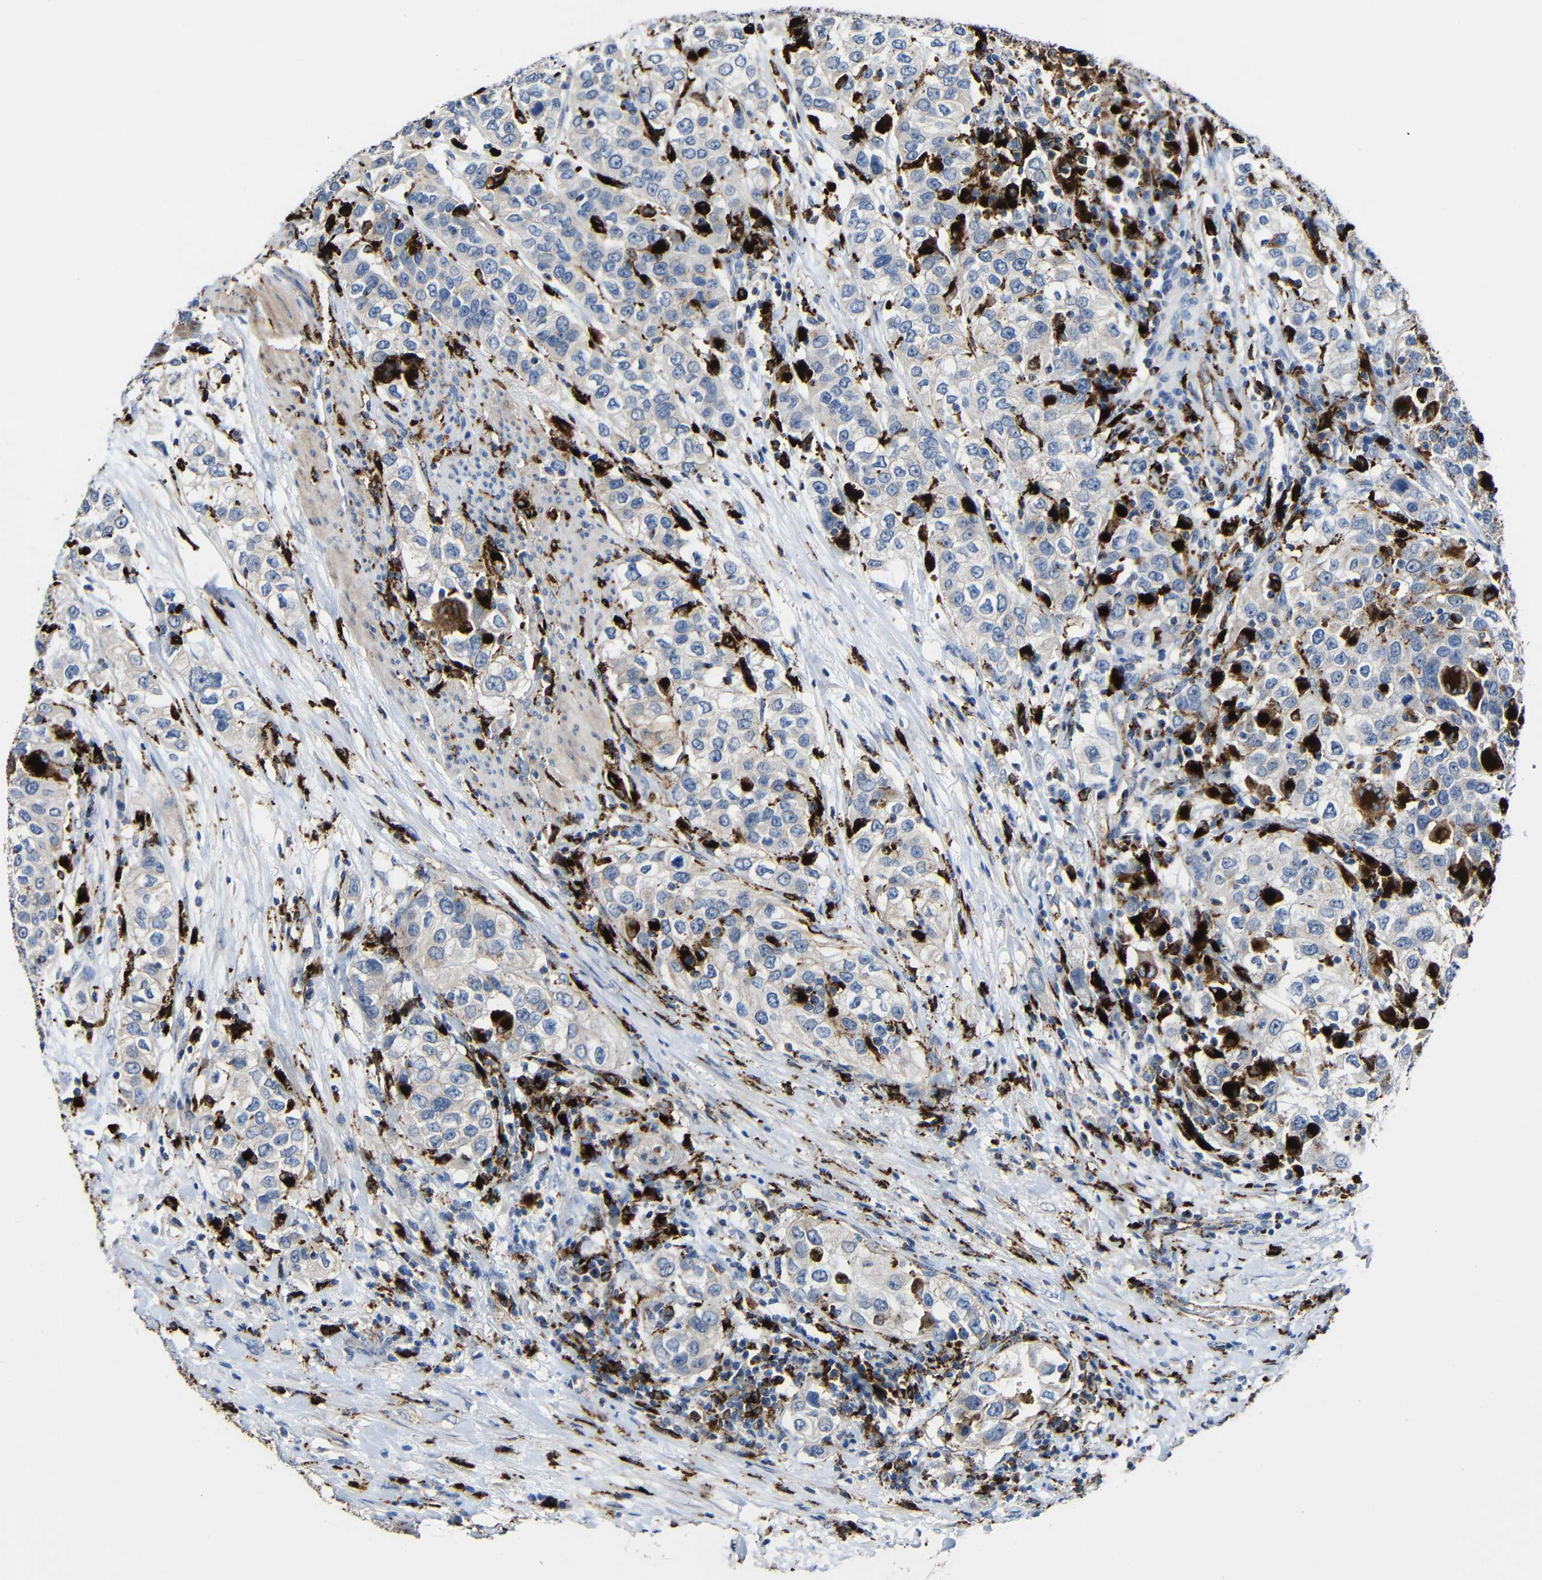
{"staining": {"intensity": "weak", "quantity": ">75%", "location": "cytoplasmic/membranous"}, "tissue": "urothelial cancer", "cell_type": "Tumor cells", "image_type": "cancer", "snomed": [{"axis": "morphology", "description": "Urothelial carcinoma, High grade"}, {"axis": "topography", "description": "Urinary bladder"}], "caption": "Urothelial cancer stained with a protein marker demonstrates weak staining in tumor cells.", "gene": "HLA-DMA", "patient": {"sex": "female", "age": 80}}